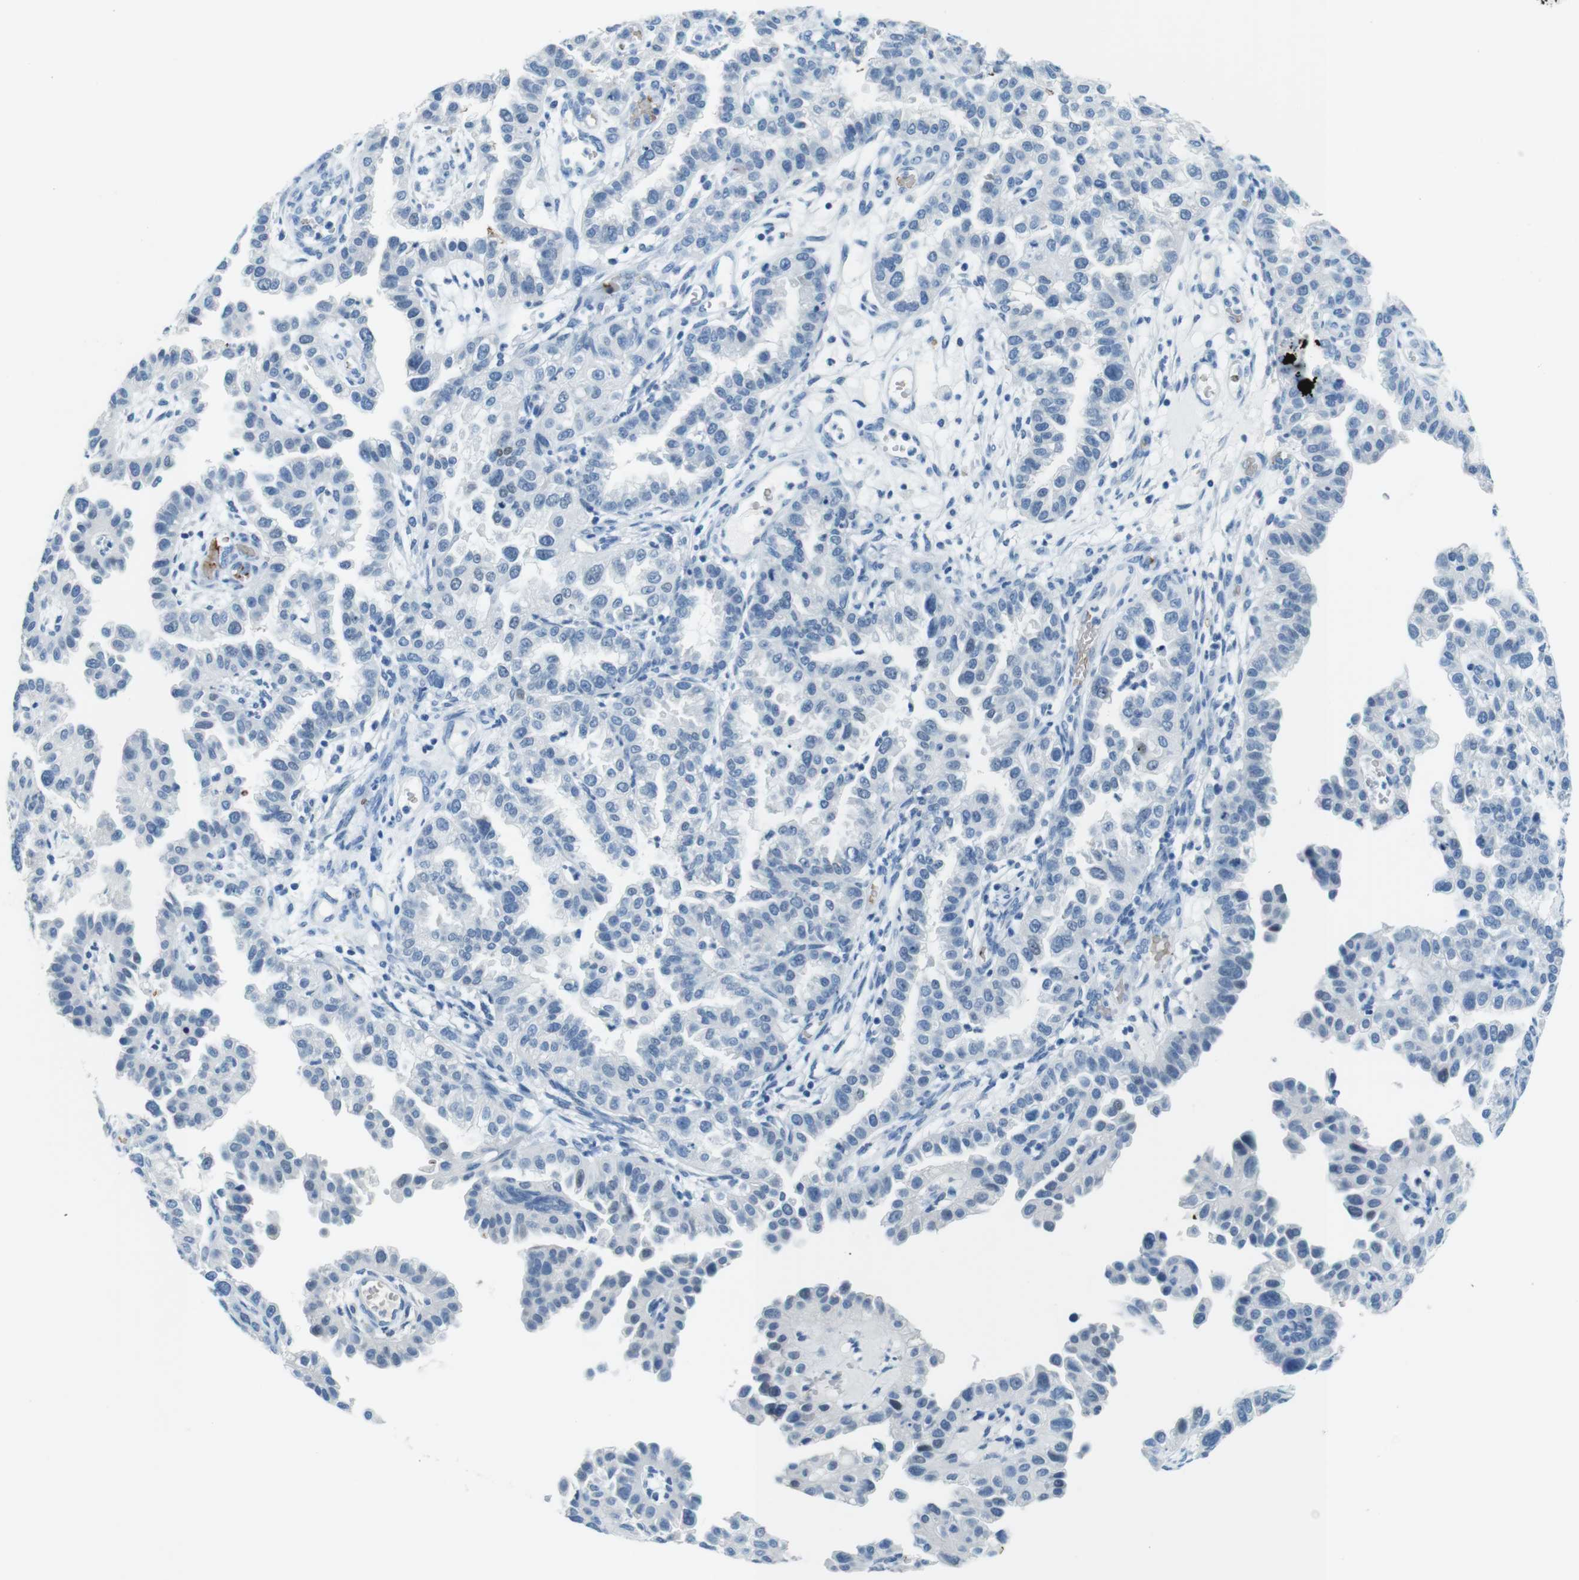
{"staining": {"intensity": "negative", "quantity": "none", "location": "none"}, "tissue": "endometrial cancer", "cell_type": "Tumor cells", "image_type": "cancer", "snomed": [{"axis": "morphology", "description": "Adenocarcinoma, NOS"}, {"axis": "topography", "description": "Endometrium"}], "caption": "Tumor cells show no significant protein staining in endometrial adenocarcinoma.", "gene": "TFAP2C", "patient": {"sex": "female", "age": 85}}